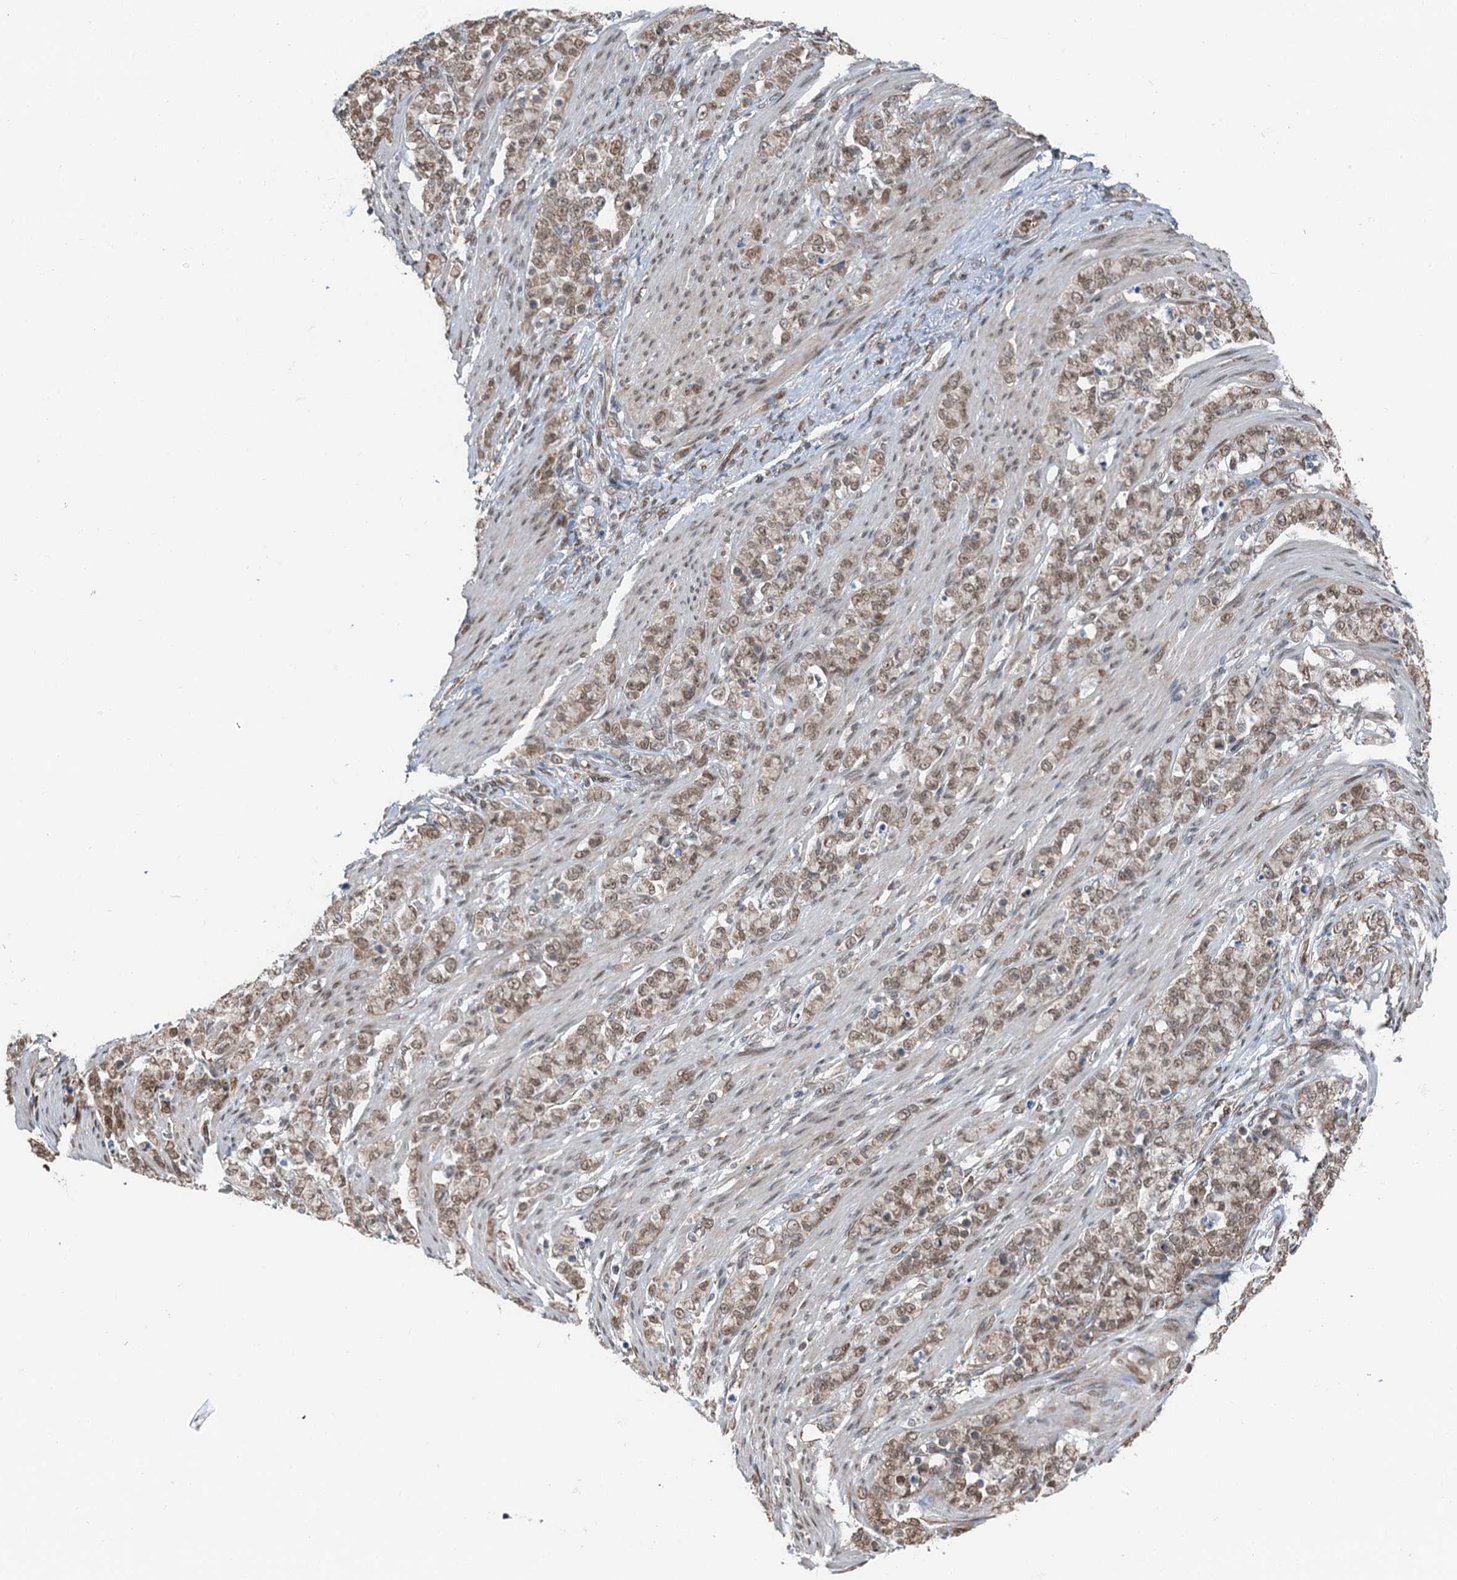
{"staining": {"intensity": "moderate", "quantity": ">75%", "location": "nuclear"}, "tissue": "stomach cancer", "cell_type": "Tumor cells", "image_type": "cancer", "snomed": [{"axis": "morphology", "description": "Adenocarcinoma, NOS"}, {"axis": "topography", "description": "Stomach"}], "caption": "Immunohistochemical staining of stomach adenocarcinoma demonstrates moderate nuclear protein expression in about >75% of tumor cells.", "gene": "CFDP1", "patient": {"sex": "female", "age": 79}}